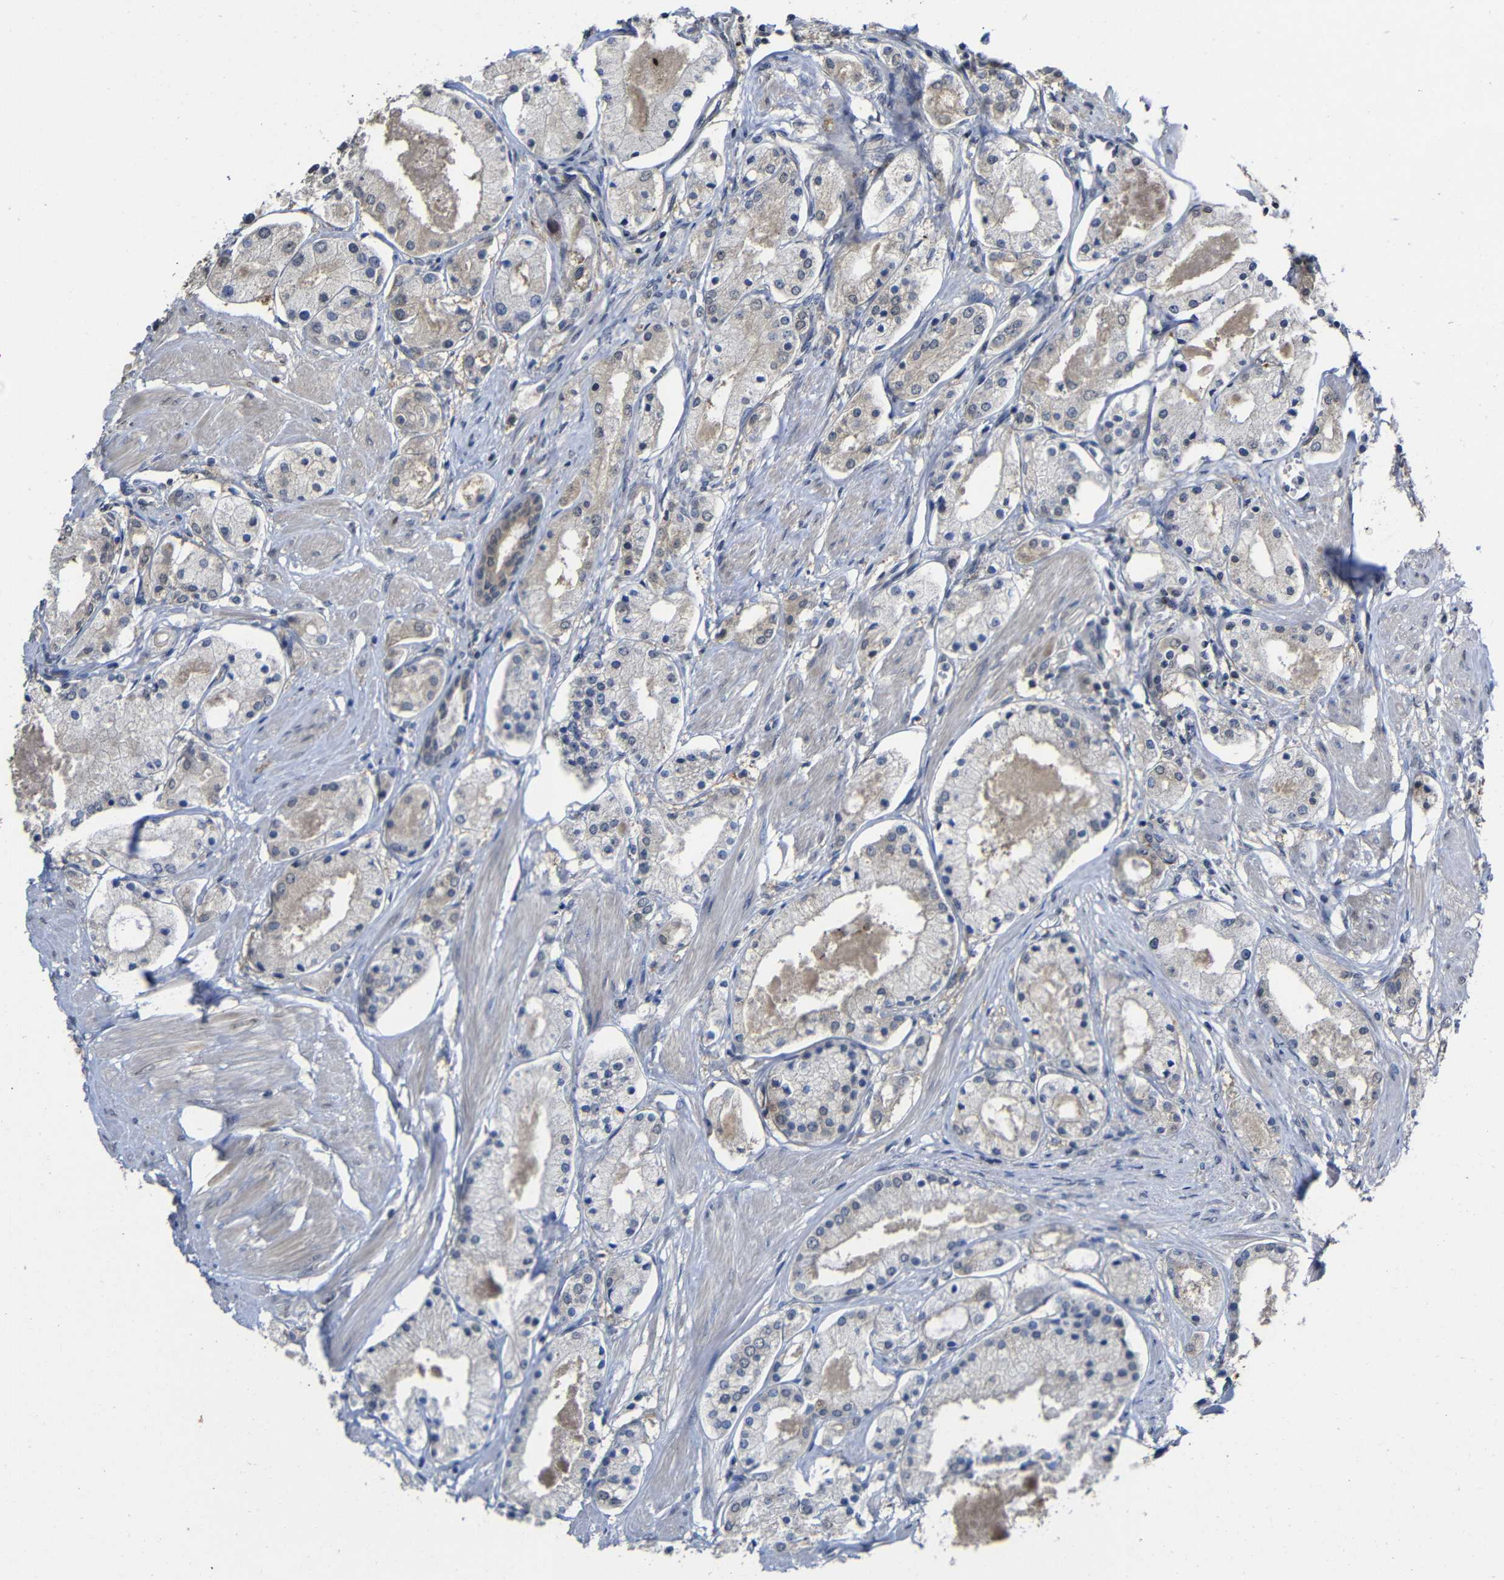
{"staining": {"intensity": "weak", "quantity": ">75%", "location": "cytoplasmic/membranous"}, "tissue": "prostate cancer", "cell_type": "Tumor cells", "image_type": "cancer", "snomed": [{"axis": "morphology", "description": "Adenocarcinoma, High grade"}, {"axis": "topography", "description": "Prostate"}], "caption": "Immunohistochemistry of prostate high-grade adenocarcinoma exhibits low levels of weak cytoplasmic/membranous staining in approximately >75% of tumor cells.", "gene": "ATG12", "patient": {"sex": "male", "age": 66}}